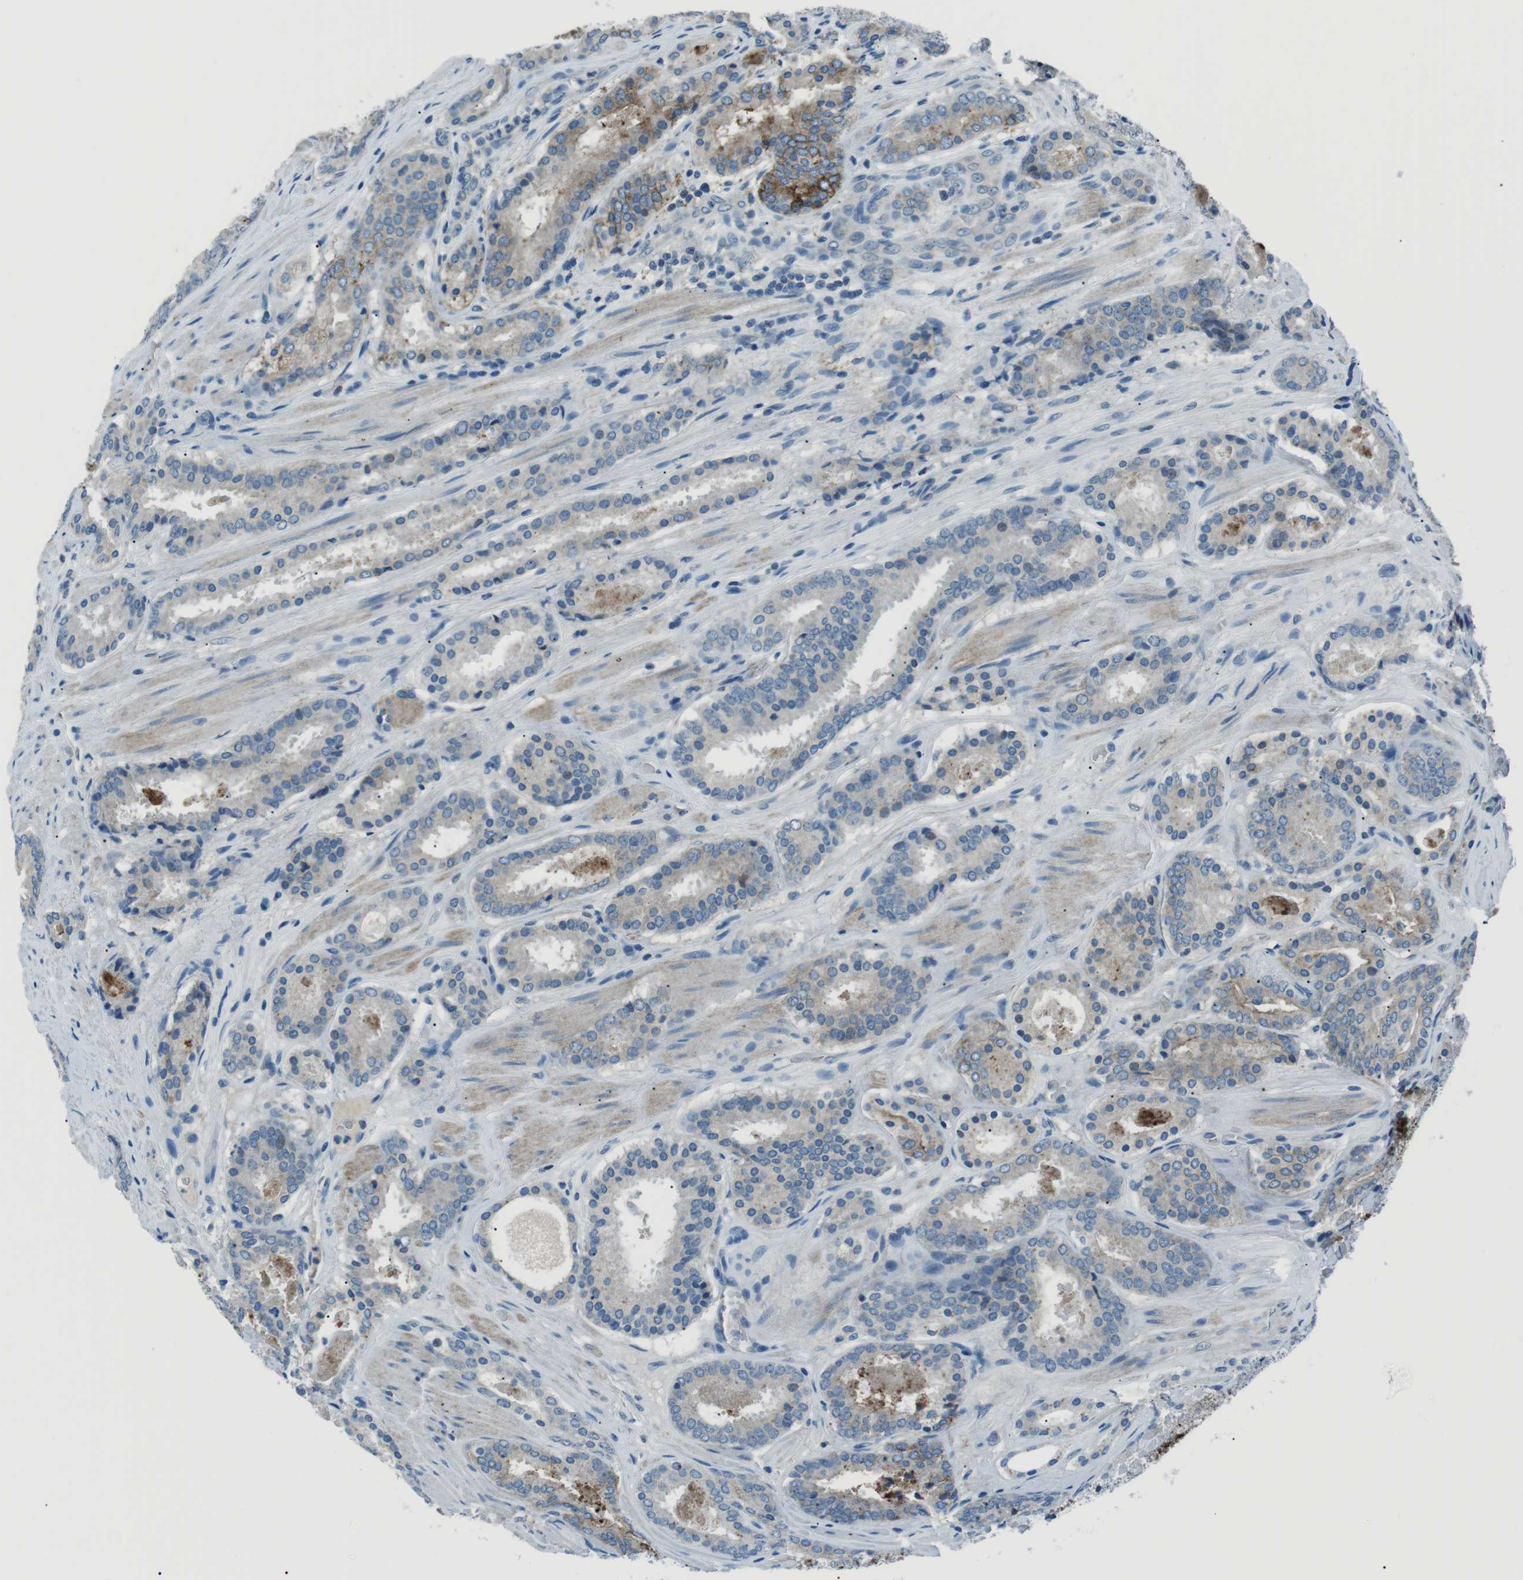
{"staining": {"intensity": "moderate", "quantity": "<25%", "location": "cytoplasmic/membranous"}, "tissue": "prostate cancer", "cell_type": "Tumor cells", "image_type": "cancer", "snomed": [{"axis": "morphology", "description": "Adenocarcinoma, Low grade"}, {"axis": "topography", "description": "Prostate"}], "caption": "Protein staining by IHC exhibits moderate cytoplasmic/membranous expression in approximately <25% of tumor cells in prostate low-grade adenocarcinoma. The protein of interest is stained brown, and the nuclei are stained in blue (DAB (3,3'-diaminobenzidine) IHC with brightfield microscopy, high magnification).", "gene": "ST6GAL1", "patient": {"sex": "male", "age": 69}}